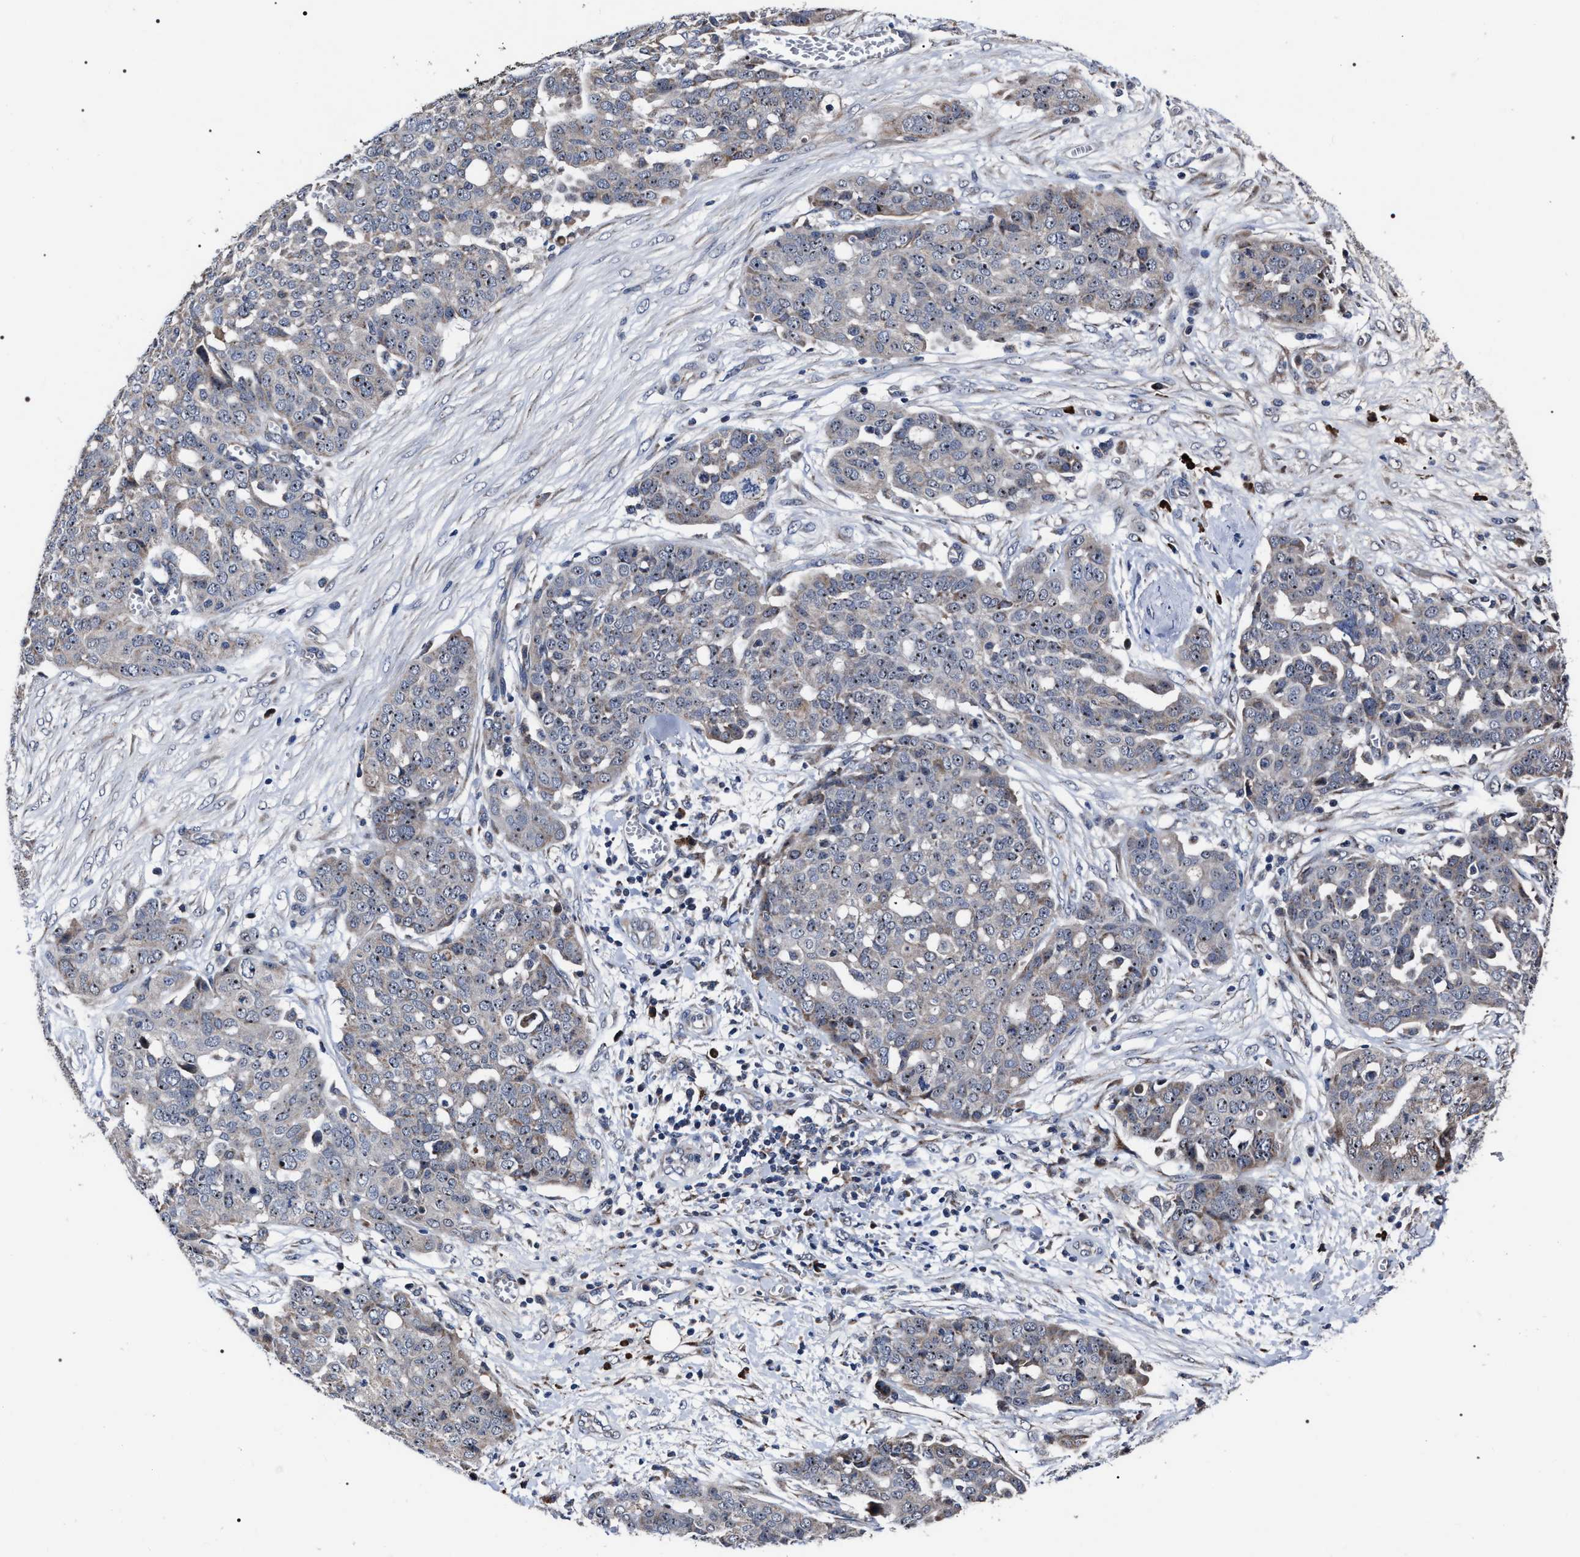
{"staining": {"intensity": "weak", "quantity": "<25%", "location": "cytoplasmic/membranous"}, "tissue": "ovarian cancer", "cell_type": "Tumor cells", "image_type": "cancer", "snomed": [{"axis": "morphology", "description": "Cystadenocarcinoma, serous, NOS"}, {"axis": "topography", "description": "Soft tissue"}, {"axis": "topography", "description": "Ovary"}], "caption": "IHC of ovarian cancer exhibits no staining in tumor cells. (Brightfield microscopy of DAB (3,3'-diaminobenzidine) immunohistochemistry (IHC) at high magnification).", "gene": "MACC1", "patient": {"sex": "female", "age": 57}}